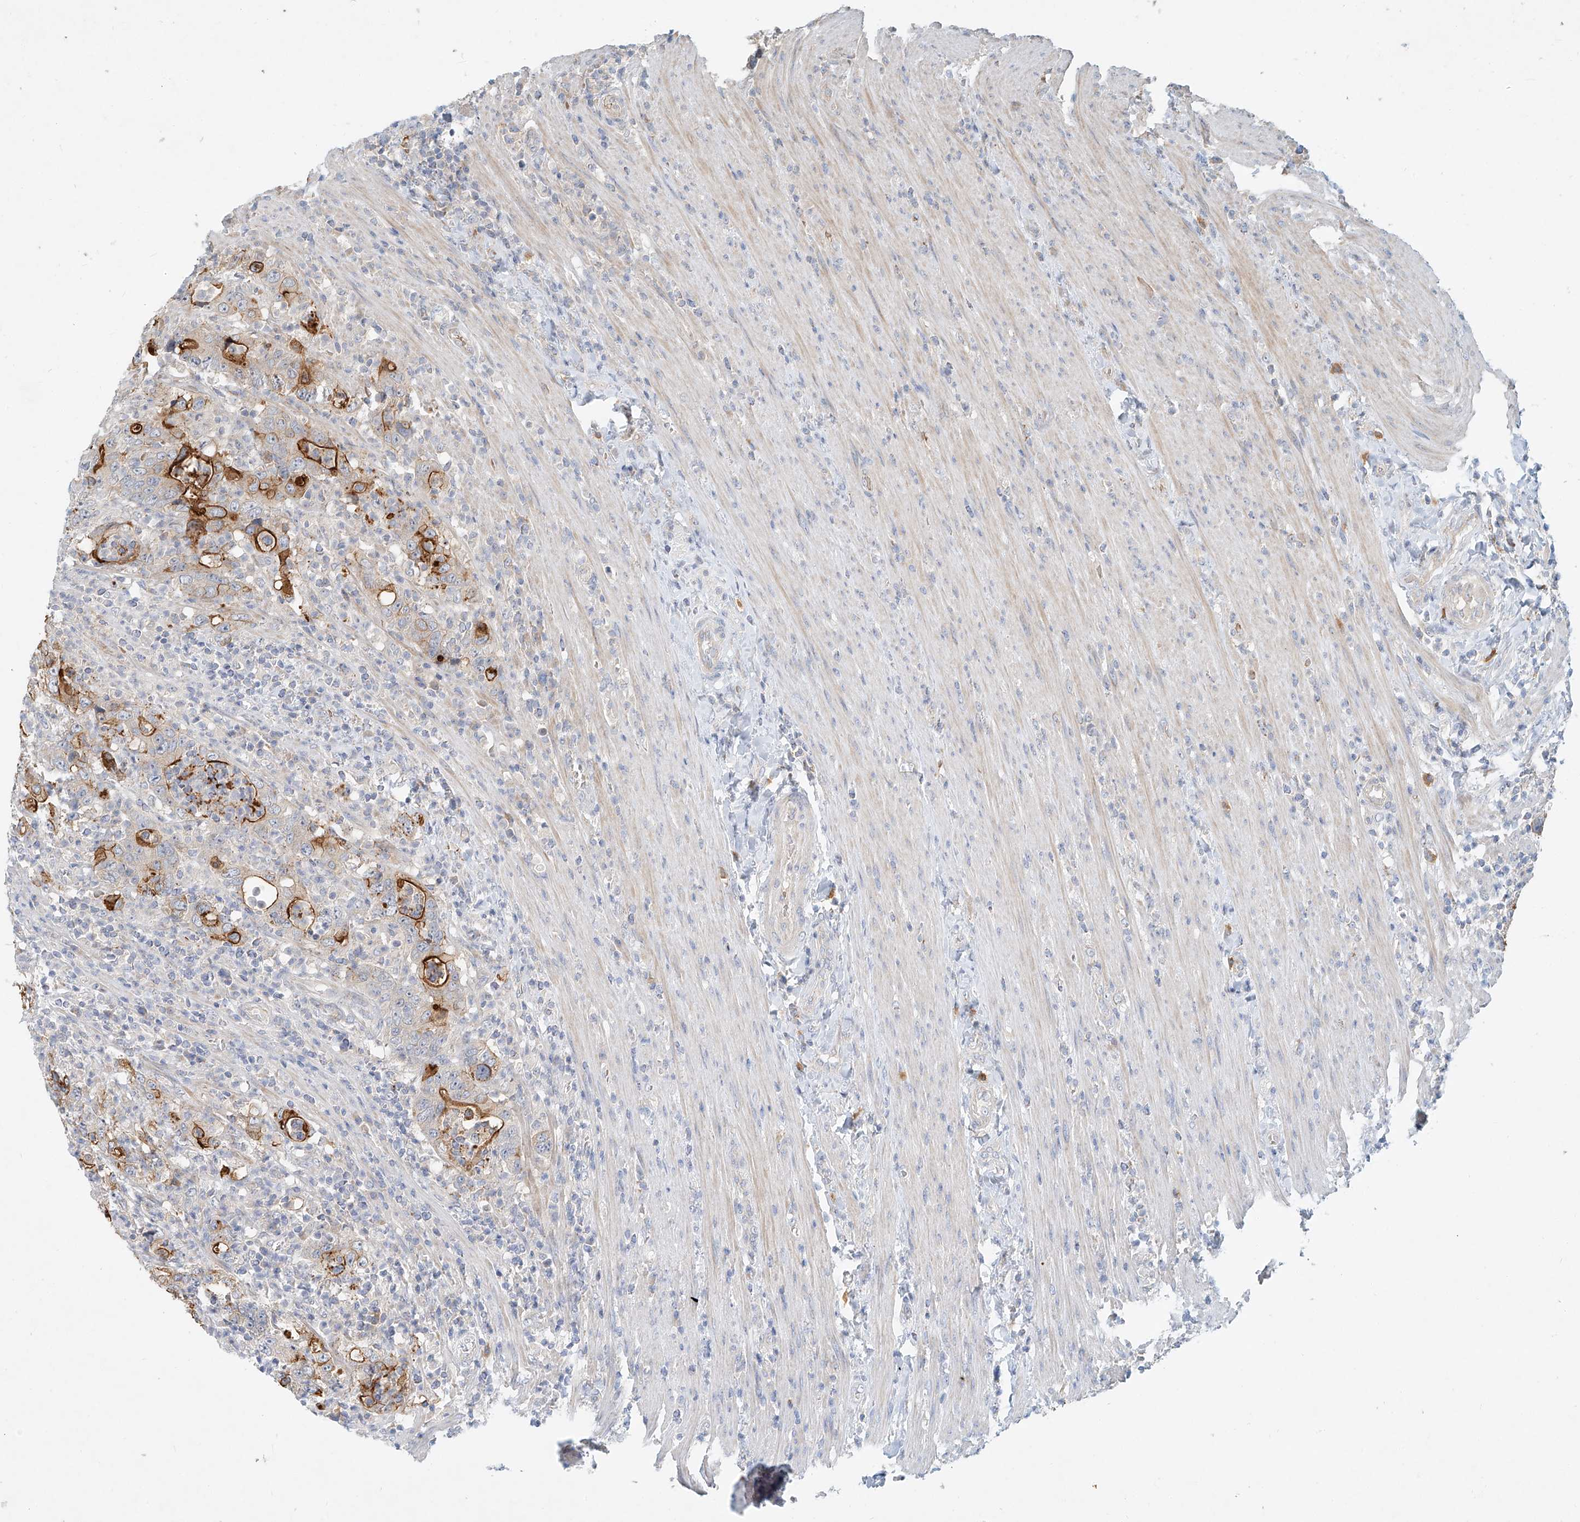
{"staining": {"intensity": "strong", "quantity": "25%-75%", "location": "cytoplasmic/membranous"}, "tissue": "colorectal cancer", "cell_type": "Tumor cells", "image_type": "cancer", "snomed": [{"axis": "morphology", "description": "Adenocarcinoma, NOS"}, {"axis": "topography", "description": "Colon"}], "caption": "A photomicrograph of colorectal cancer (adenocarcinoma) stained for a protein exhibits strong cytoplasmic/membranous brown staining in tumor cells.", "gene": "SYTL3", "patient": {"sex": "female", "age": 75}}